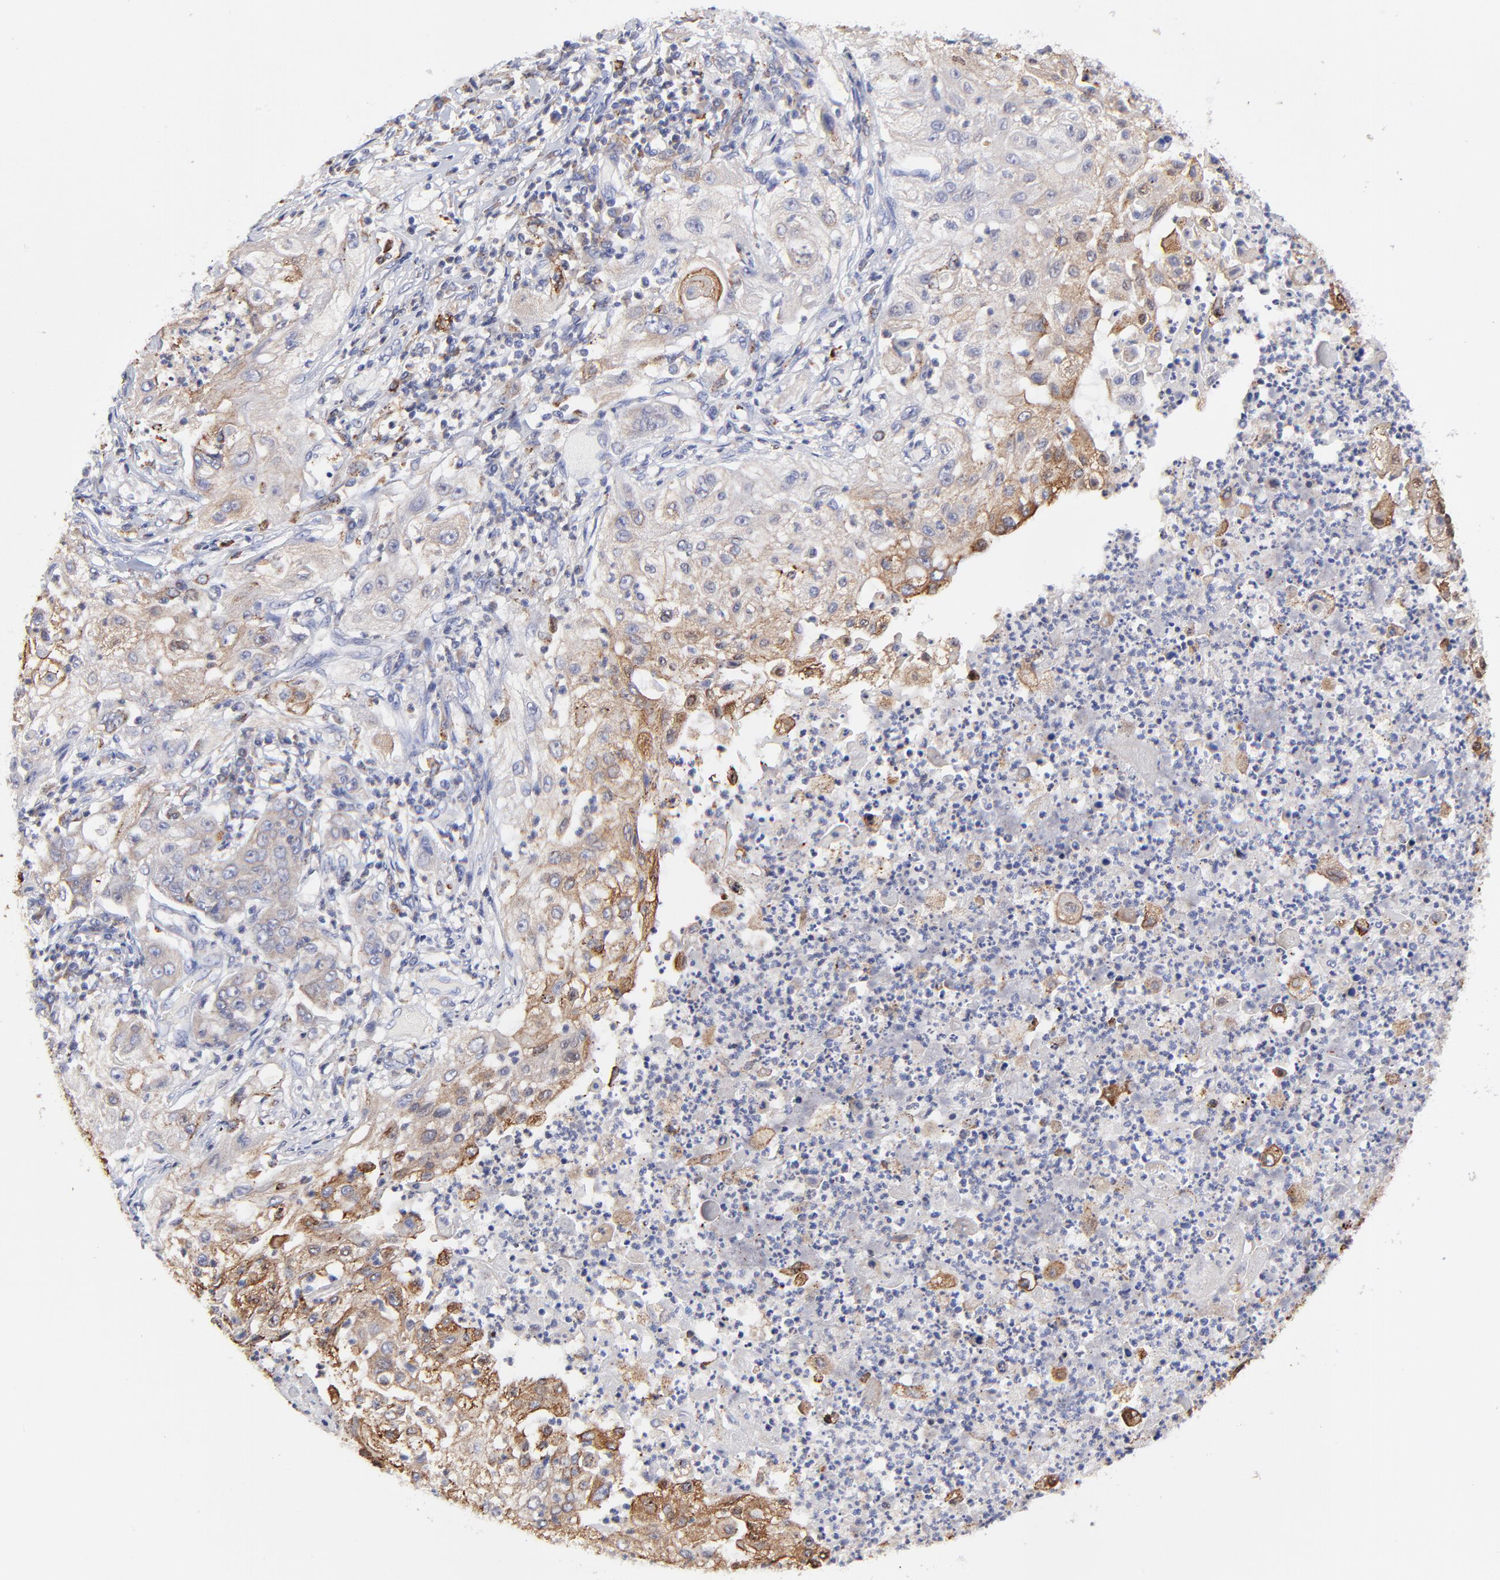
{"staining": {"intensity": "moderate", "quantity": "25%-75%", "location": "cytoplasmic/membranous"}, "tissue": "lung cancer", "cell_type": "Tumor cells", "image_type": "cancer", "snomed": [{"axis": "morphology", "description": "Inflammation, NOS"}, {"axis": "morphology", "description": "Squamous cell carcinoma, NOS"}, {"axis": "topography", "description": "Lymph node"}, {"axis": "topography", "description": "Soft tissue"}, {"axis": "topography", "description": "Lung"}], "caption": "Immunohistochemical staining of lung cancer shows moderate cytoplasmic/membranous protein expression in approximately 25%-75% of tumor cells.", "gene": "GCSAM", "patient": {"sex": "male", "age": 66}}